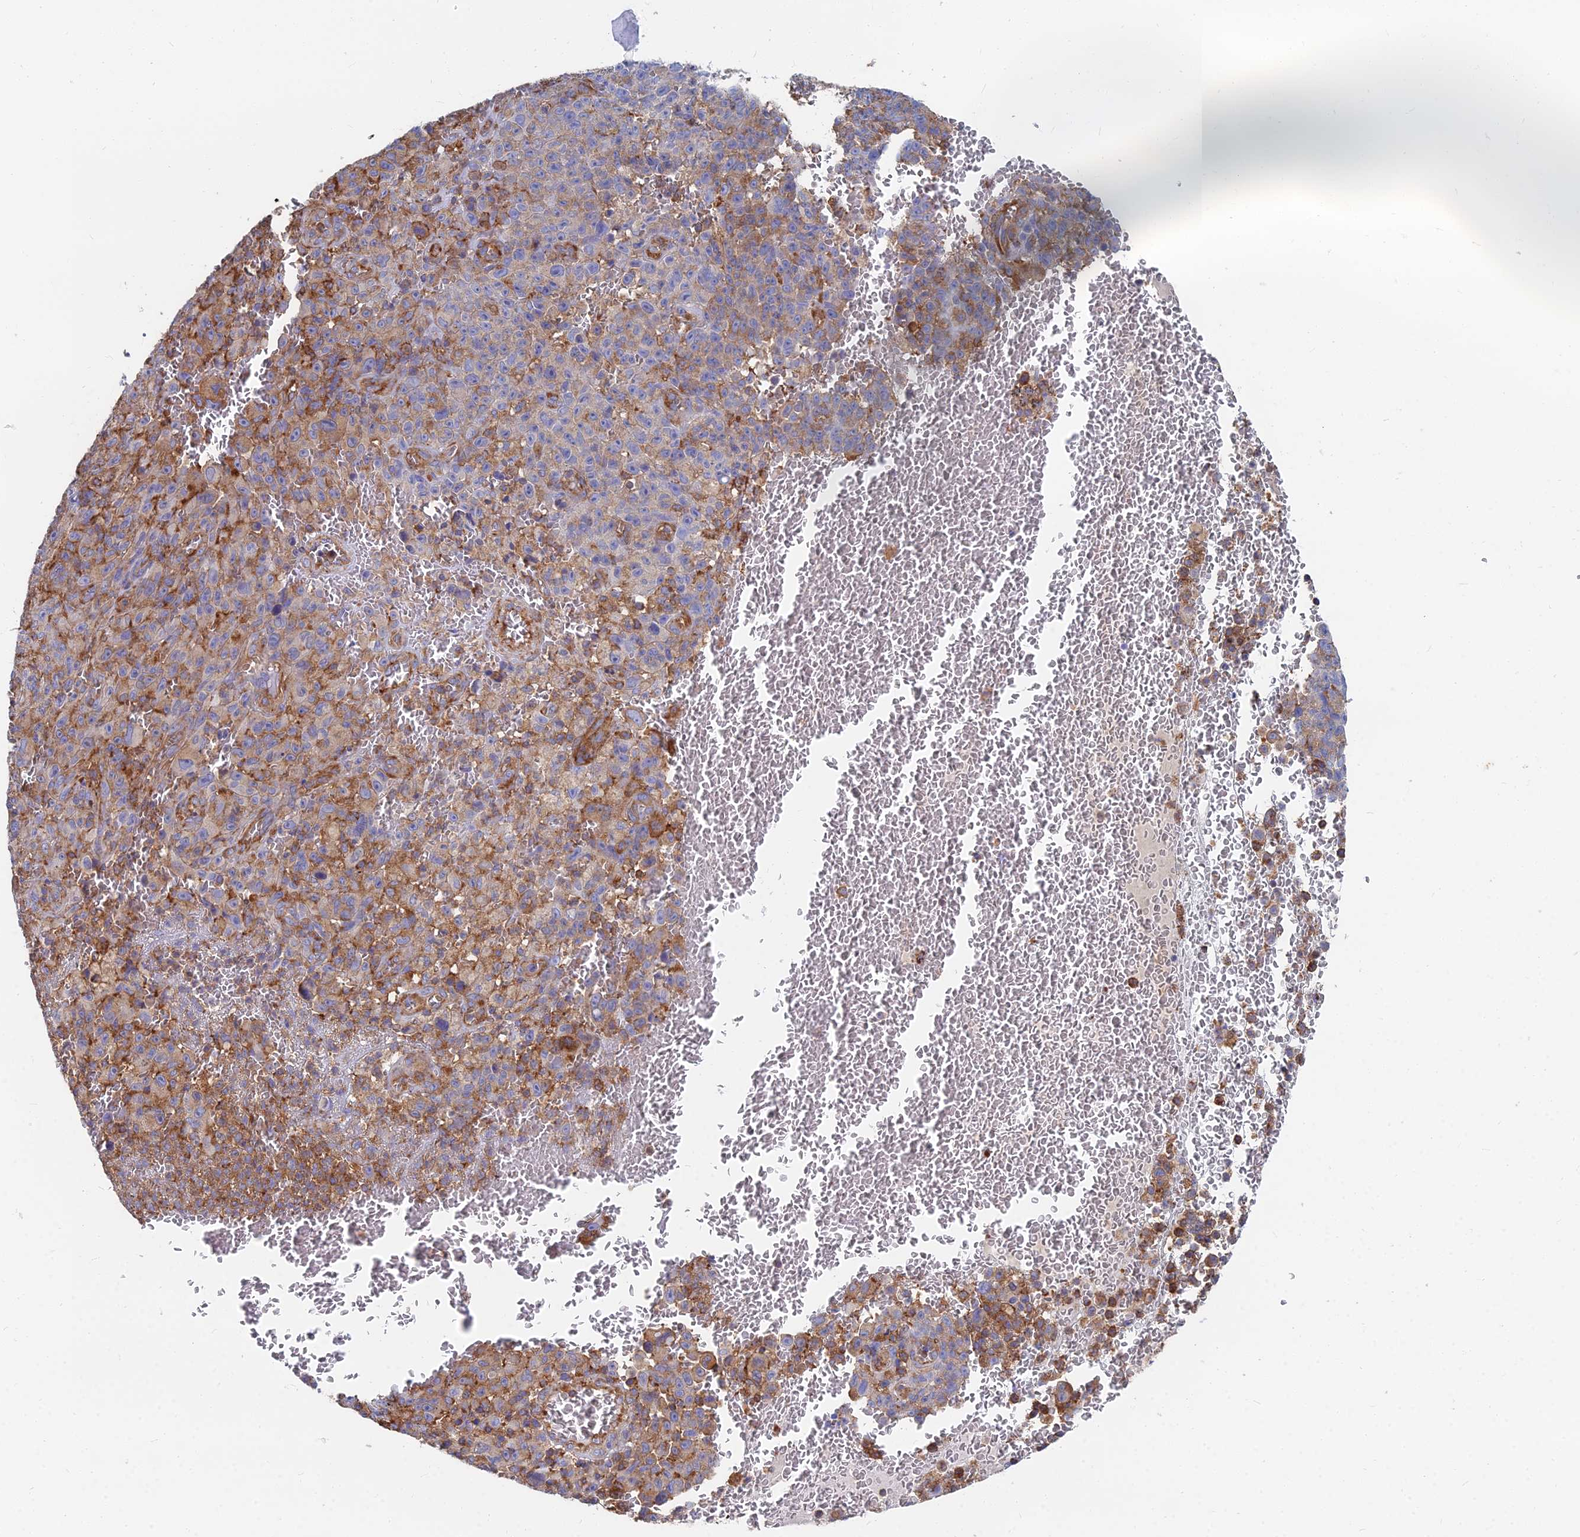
{"staining": {"intensity": "moderate", "quantity": "25%-75%", "location": "cytoplasmic/membranous"}, "tissue": "melanoma", "cell_type": "Tumor cells", "image_type": "cancer", "snomed": [{"axis": "morphology", "description": "Malignant melanoma, NOS"}, {"axis": "topography", "description": "Skin"}], "caption": "Human malignant melanoma stained with a brown dye exhibits moderate cytoplasmic/membranous positive positivity in about 25%-75% of tumor cells.", "gene": "GPR42", "patient": {"sex": "female", "age": 82}}